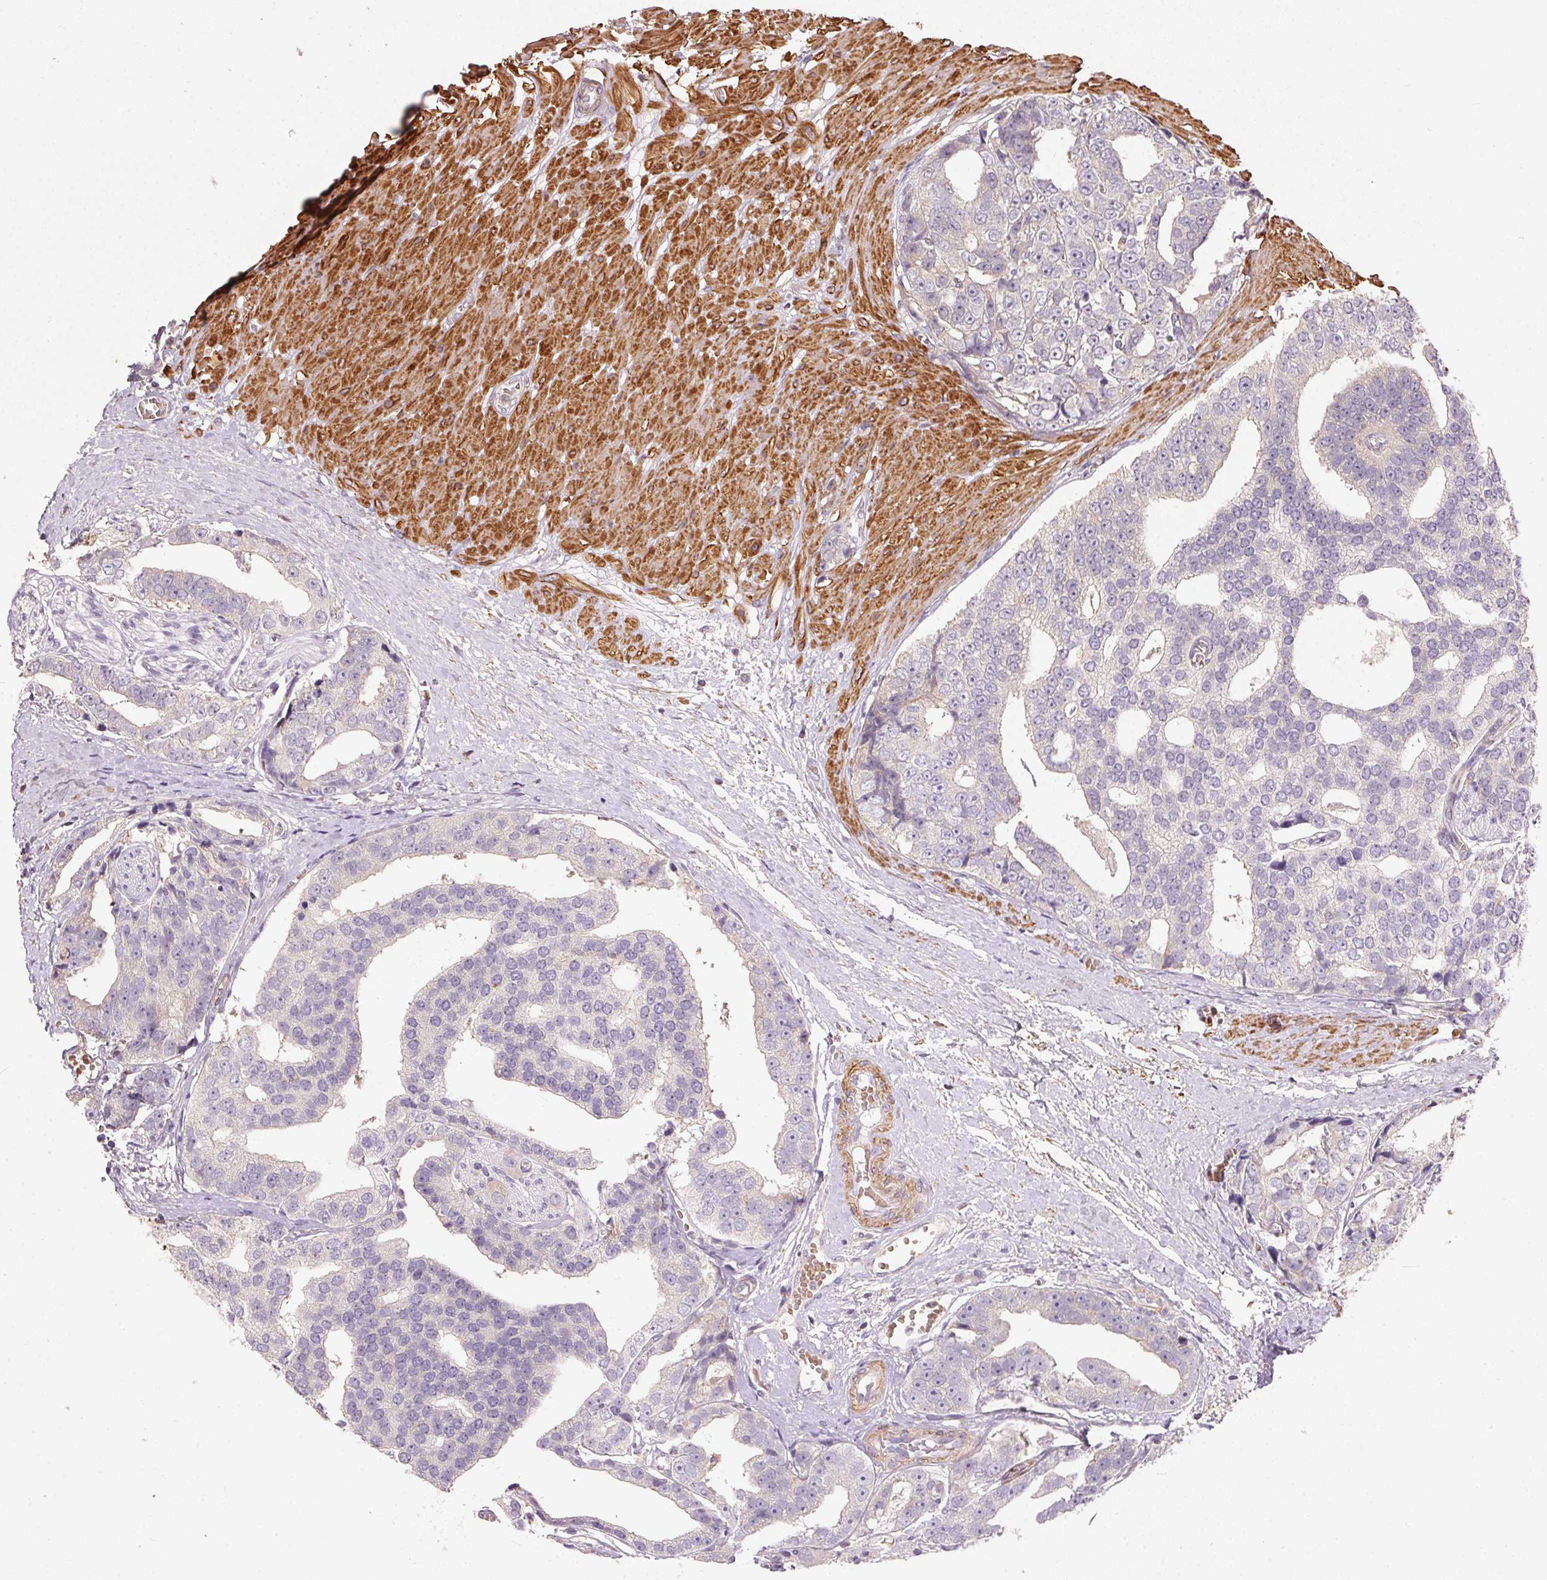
{"staining": {"intensity": "negative", "quantity": "none", "location": "none"}, "tissue": "prostate cancer", "cell_type": "Tumor cells", "image_type": "cancer", "snomed": [{"axis": "morphology", "description": "Adenocarcinoma, High grade"}, {"axis": "topography", "description": "Prostate"}], "caption": "A high-resolution photomicrograph shows immunohistochemistry staining of prostate high-grade adenocarcinoma, which shows no significant expression in tumor cells.", "gene": "KCNK15", "patient": {"sex": "male", "age": 71}}